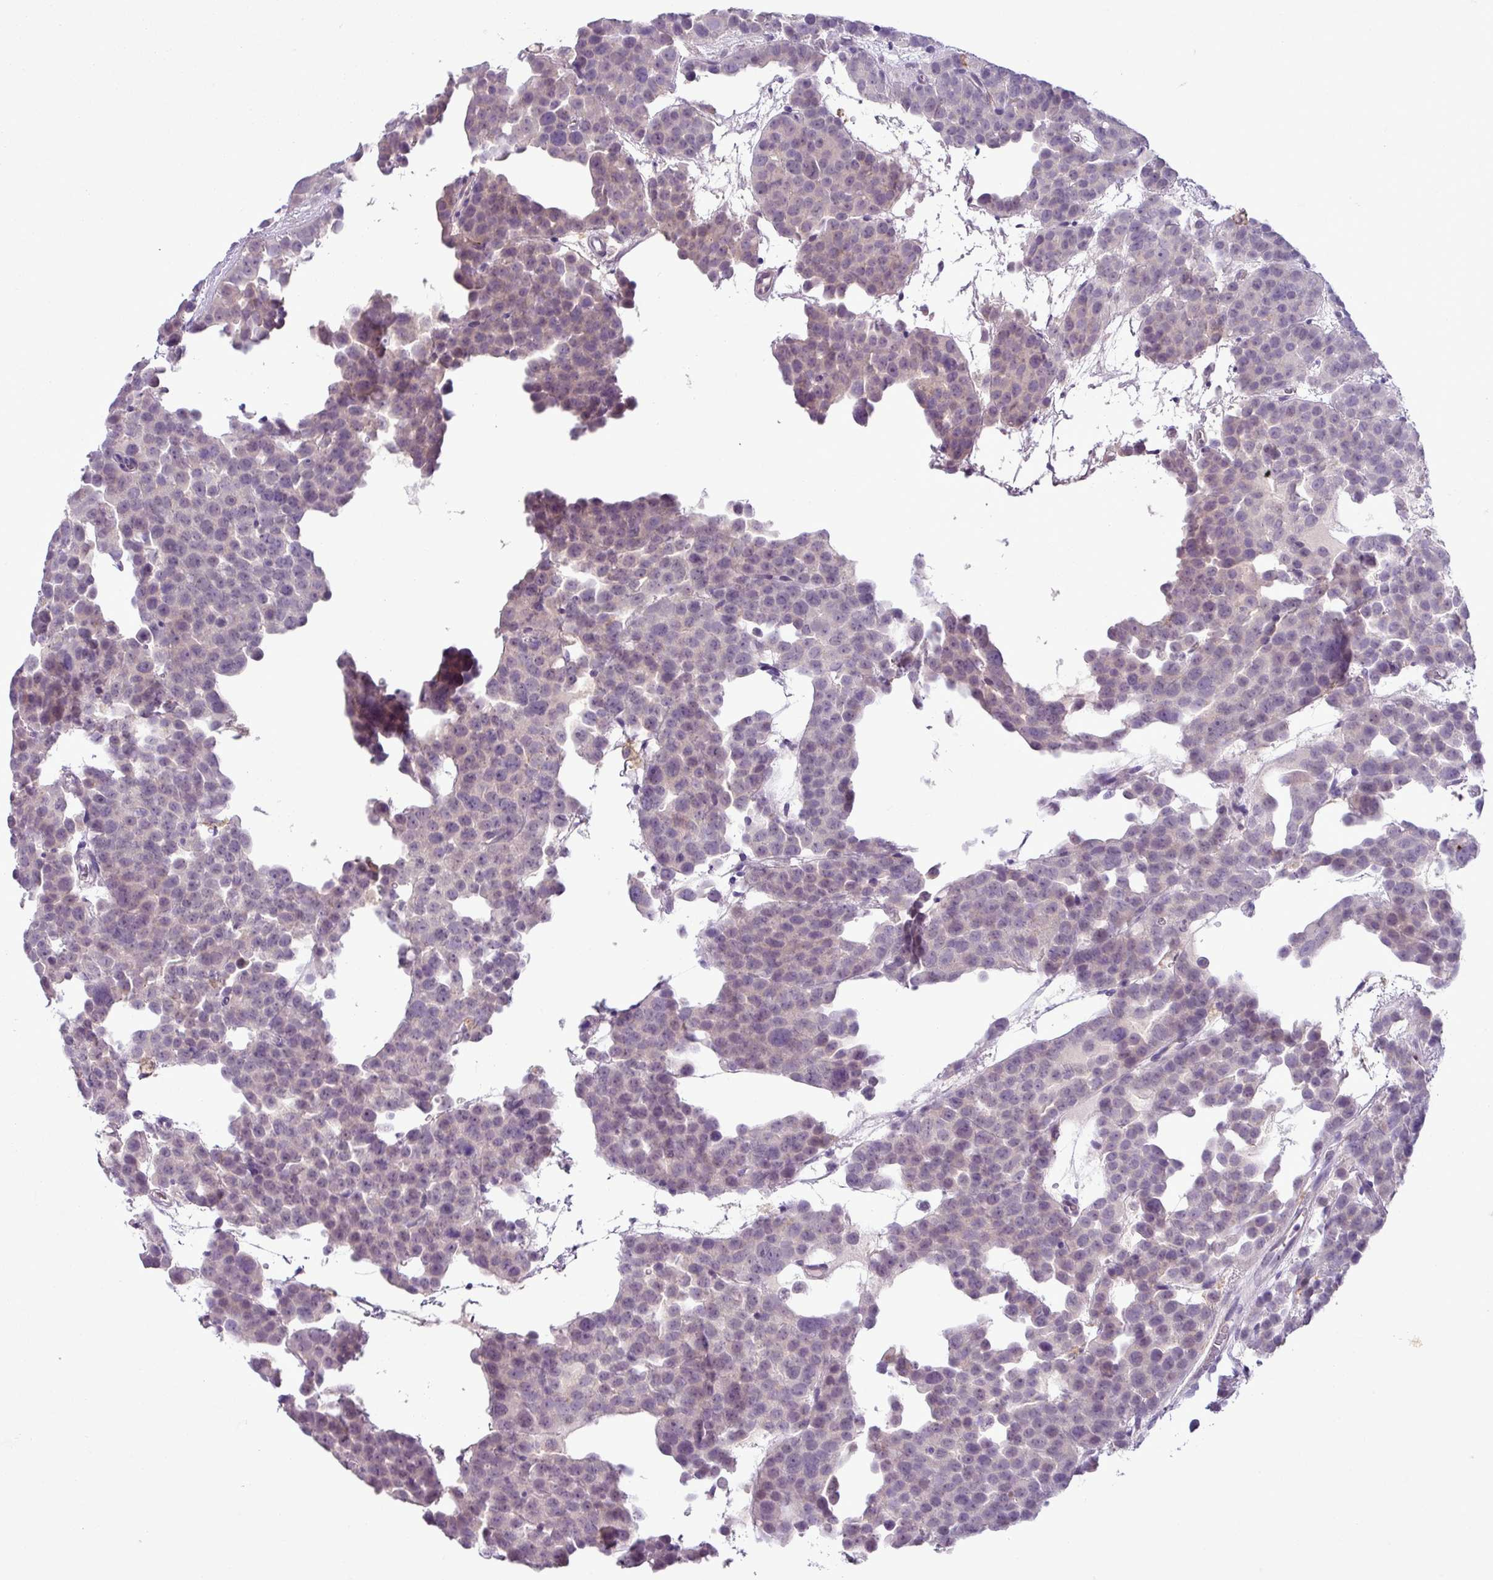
{"staining": {"intensity": "negative", "quantity": "none", "location": "none"}, "tissue": "testis cancer", "cell_type": "Tumor cells", "image_type": "cancer", "snomed": [{"axis": "morphology", "description": "Seminoma, NOS"}, {"axis": "topography", "description": "Testis"}], "caption": "Tumor cells are negative for protein expression in human testis seminoma.", "gene": "C9orf24", "patient": {"sex": "male", "age": 71}}